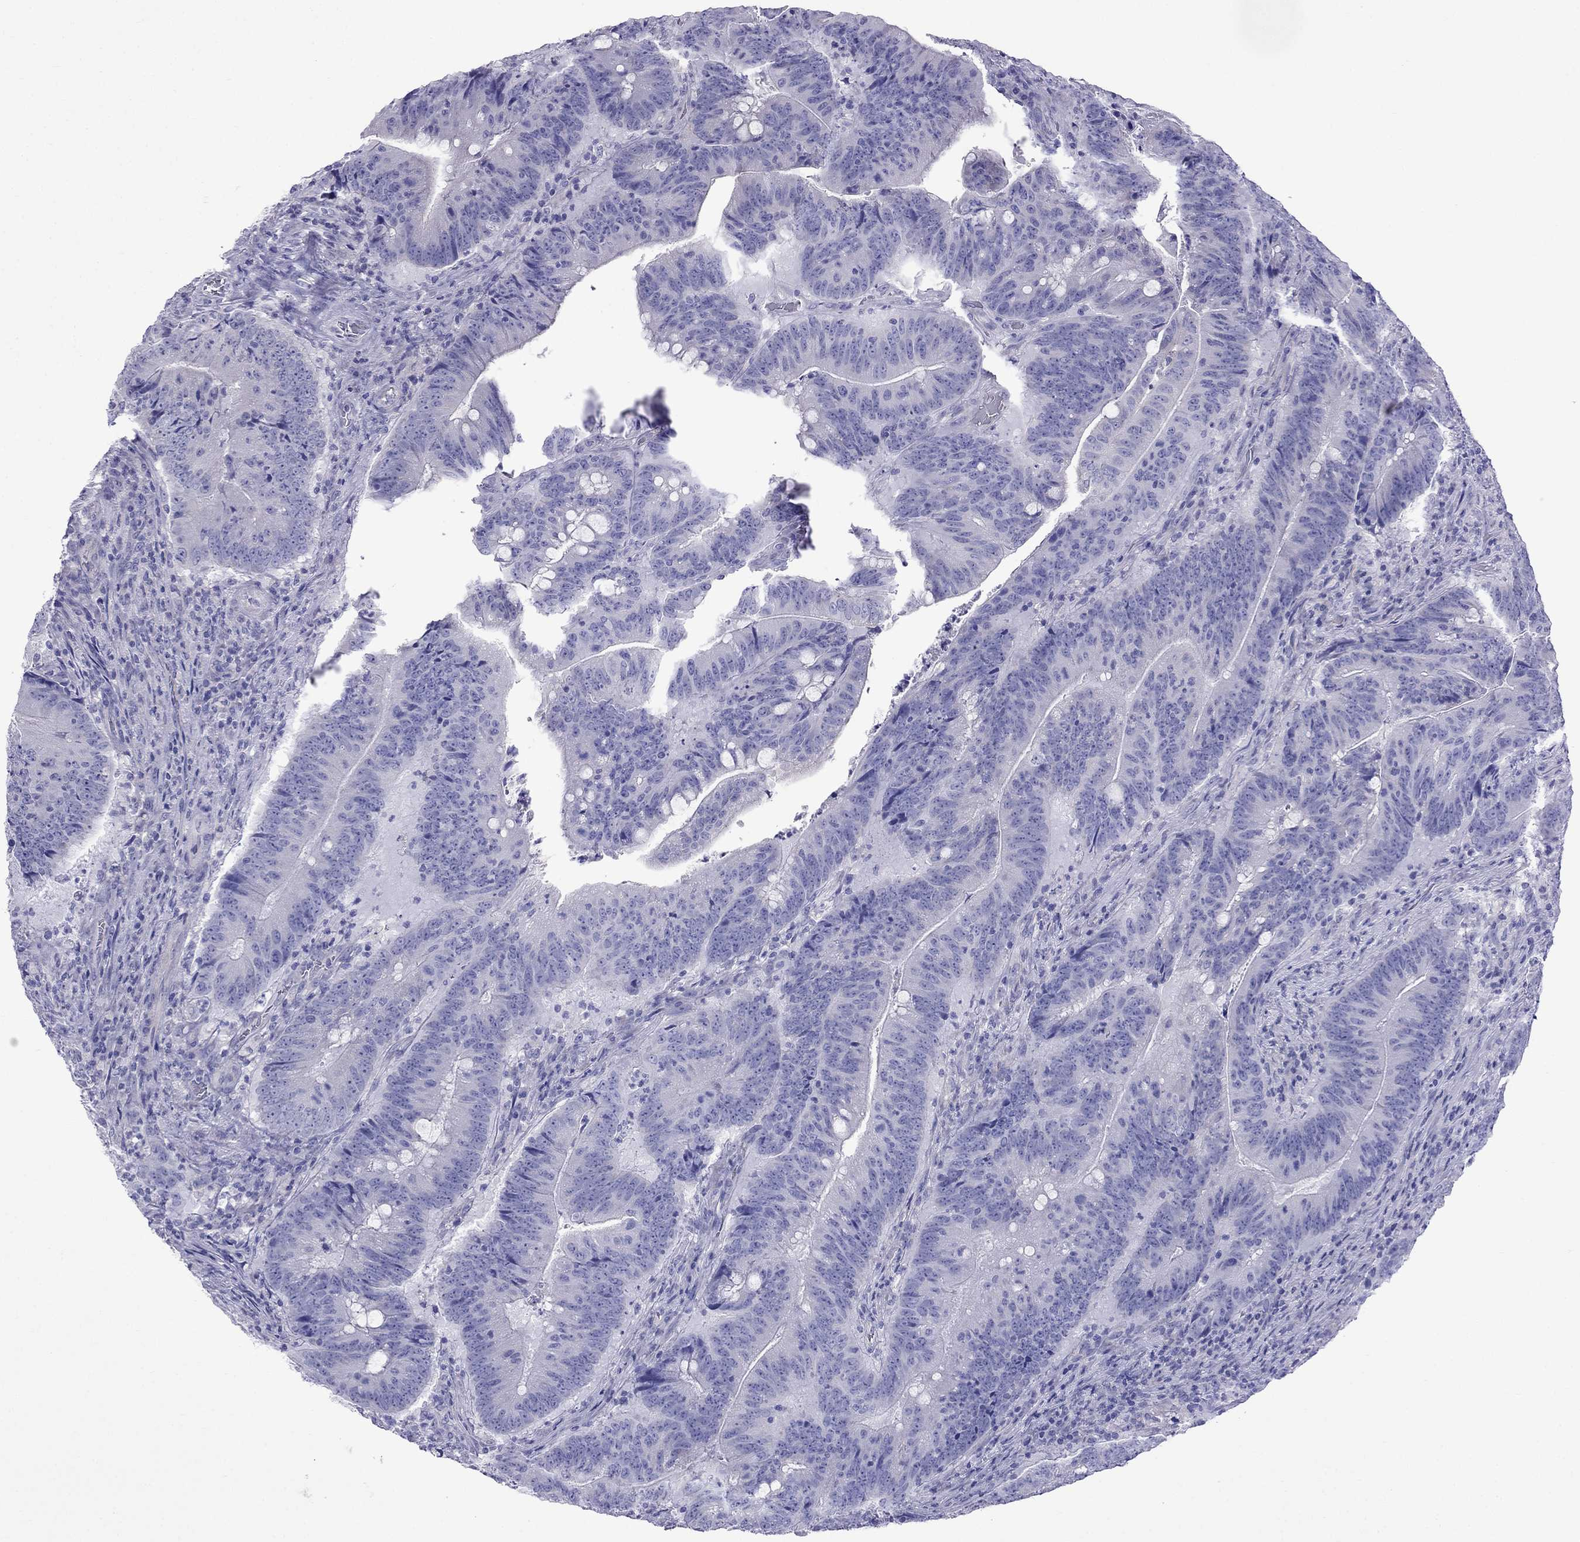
{"staining": {"intensity": "negative", "quantity": "none", "location": "none"}, "tissue": "colorectal cancer", "cell_type": "Tumor cells", "image_type": "cancer", "snomed": [{"axis": "morphology", "description": "Adenocarcinoma, NOS"}, {"axis": "topography", "description": "Colon"}], "caption": "Immunohistochemistry (IHC) image of human adenocarcinoma (colorectal) stained for a protein (brown), which demonstrates no expression in tumor cells.", "gene": "TDRD1", "patient": {"sex": "female", "age": 87}}